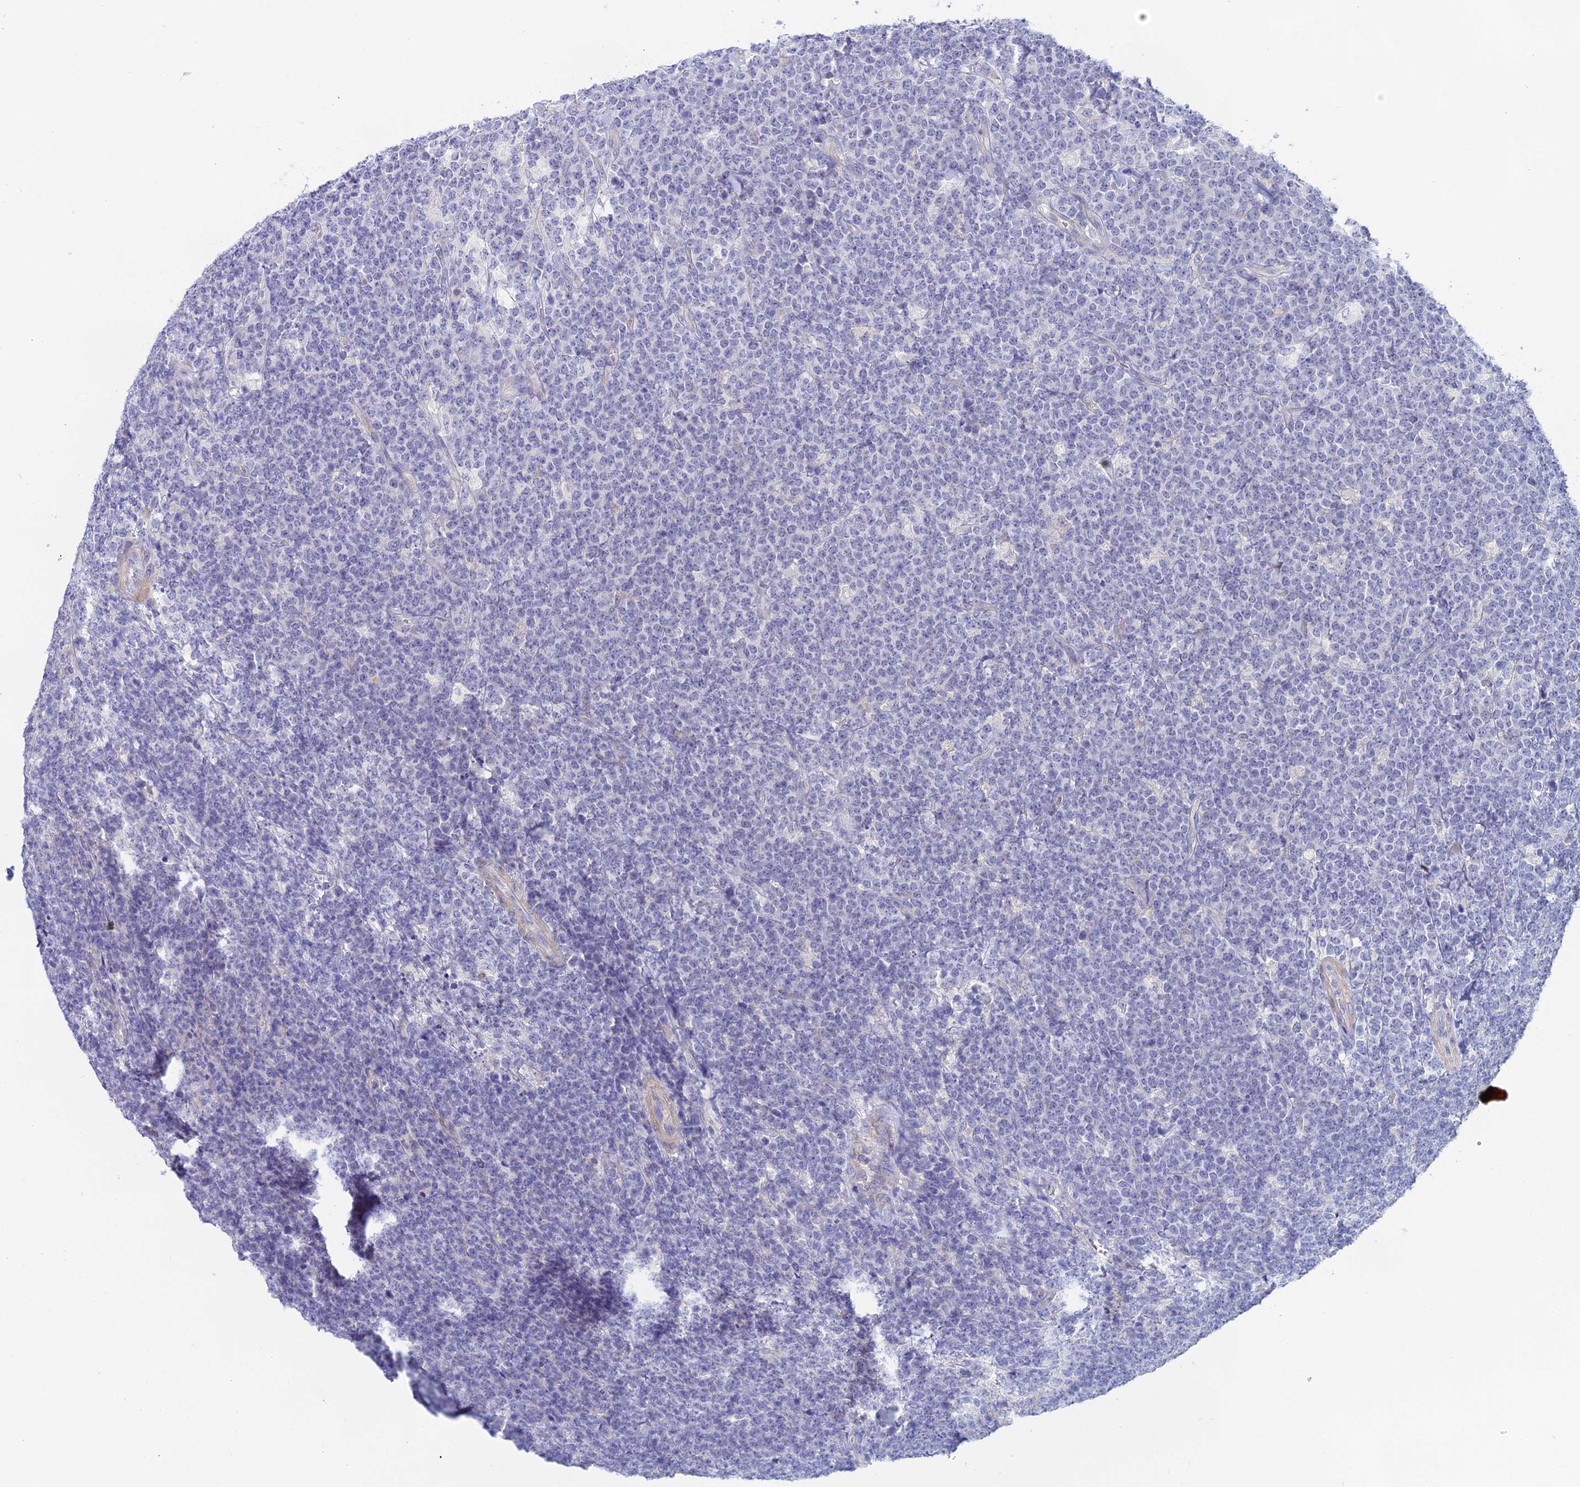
{"staining": {"intensity": "negative", "quantity": "none", "location": "none"}, "tissue": "lymphoma", "cell_type": "Tumor cells", "image_type": "cancer", "snomed": [{"axis": "morphology", "description": "Malignant lymphoma, non-Hodgkin's type, High grade"}, {"axis": "topography", "description": "Small intestine"}], "caption": "Immunohistochemical staining of lymphoma exhibits no significant positivity in tumor cells.", "gene": "GLB1L", "patient": {"sex": "male", "age": 8}}